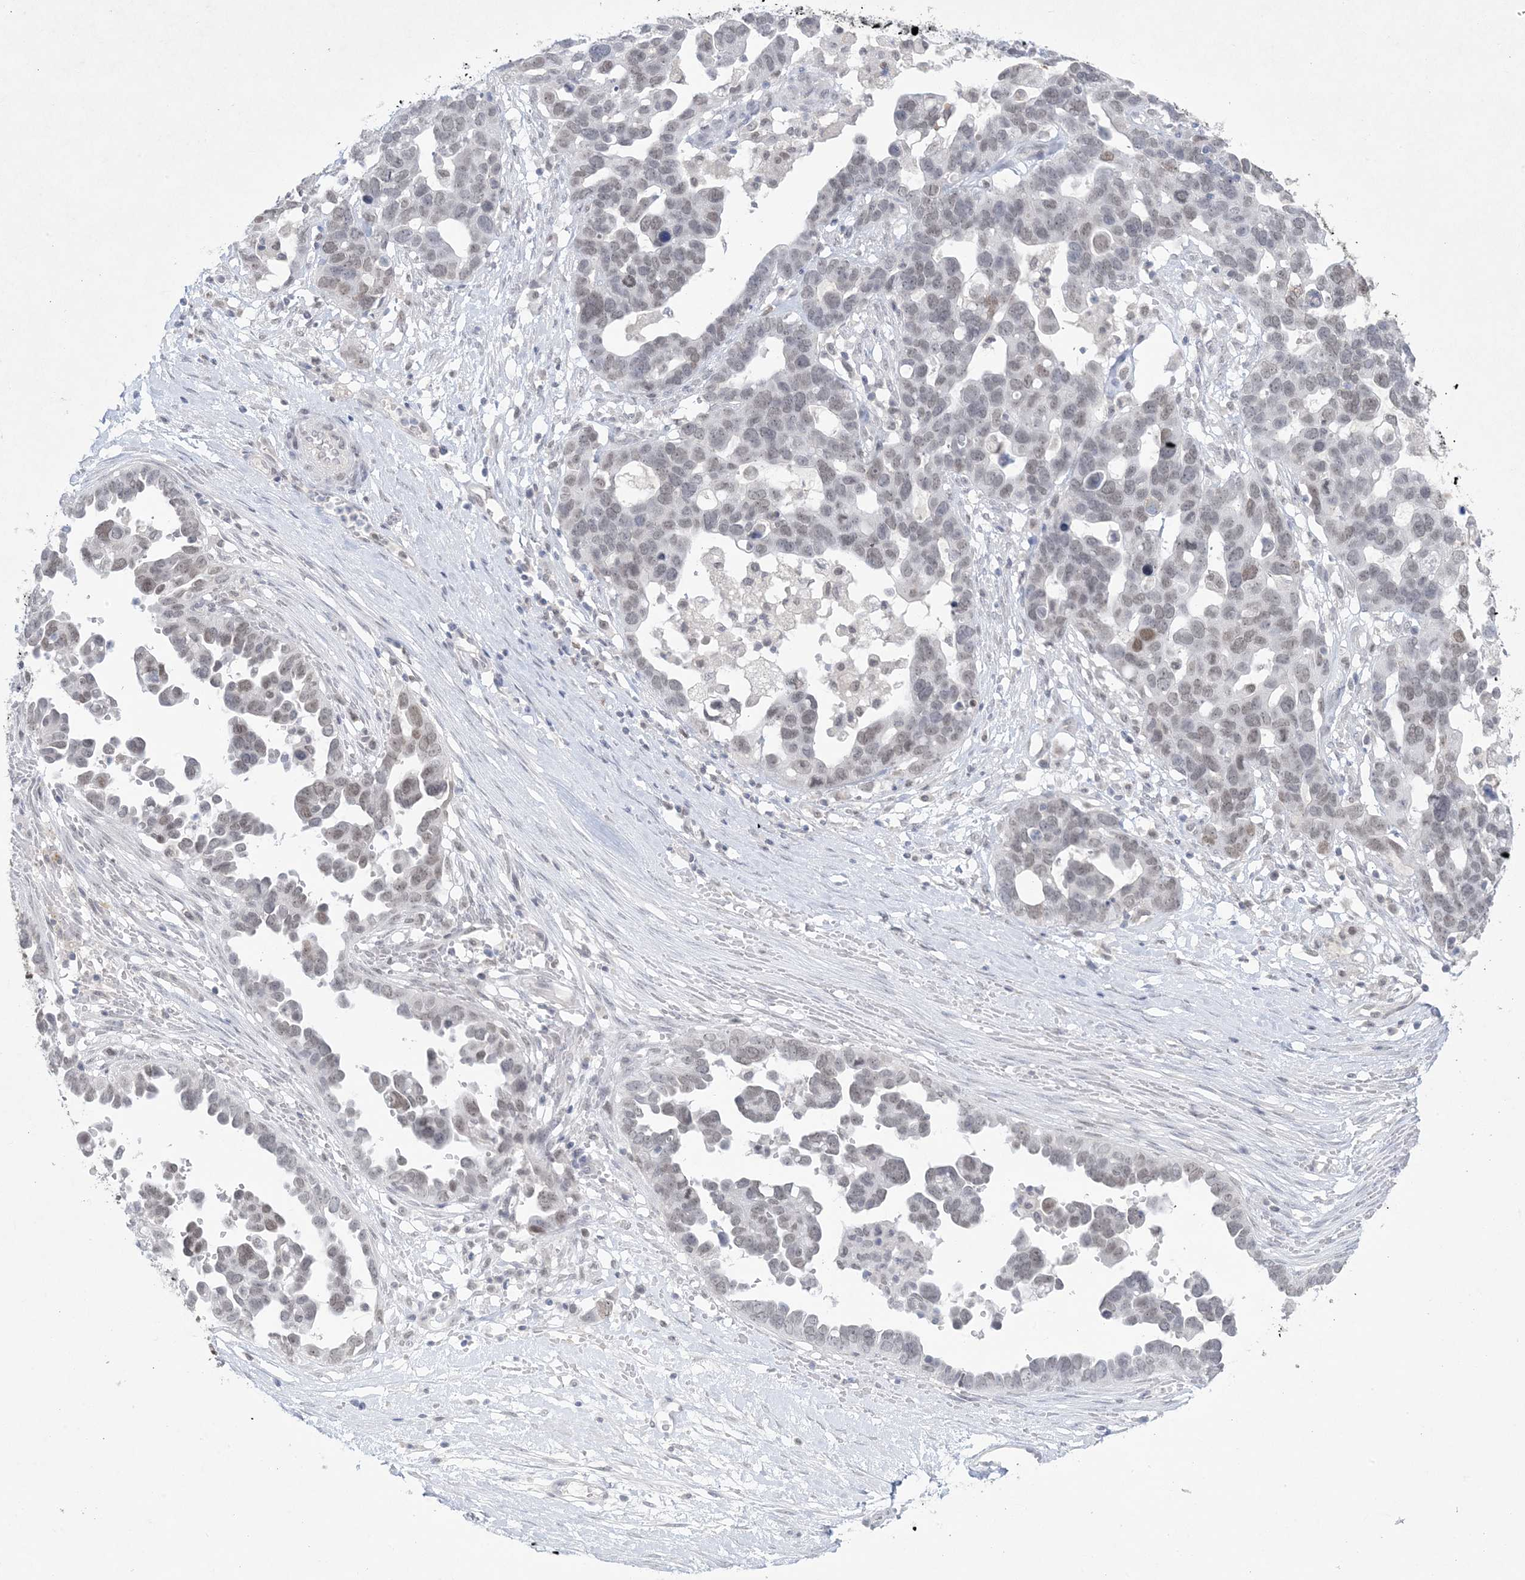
{"staining": {"intensity": "weak", "quantity": "25%-75%", "location": "nuclear"}, "tissue": "ovarian cancer", "cell_type": "Tumor cells", "image_type": "cancer", "snomed": [{"axis": "morphology", "description": "Cystadenocarcinoma, serous, NOS"}, {"axis": "topography", "description": "Ovary"}], "caption": "A brown stain highlights weak nuclear staining of a protein in human ovarian serous cystadenocarcinoma tumor cells. Using DAB (brown) and hematoxylin (blue) stains, captured at high magnification using brightfield microscopy.", "gene": "HOMEZ", "patient": {"sex": "female", "age": 54}}